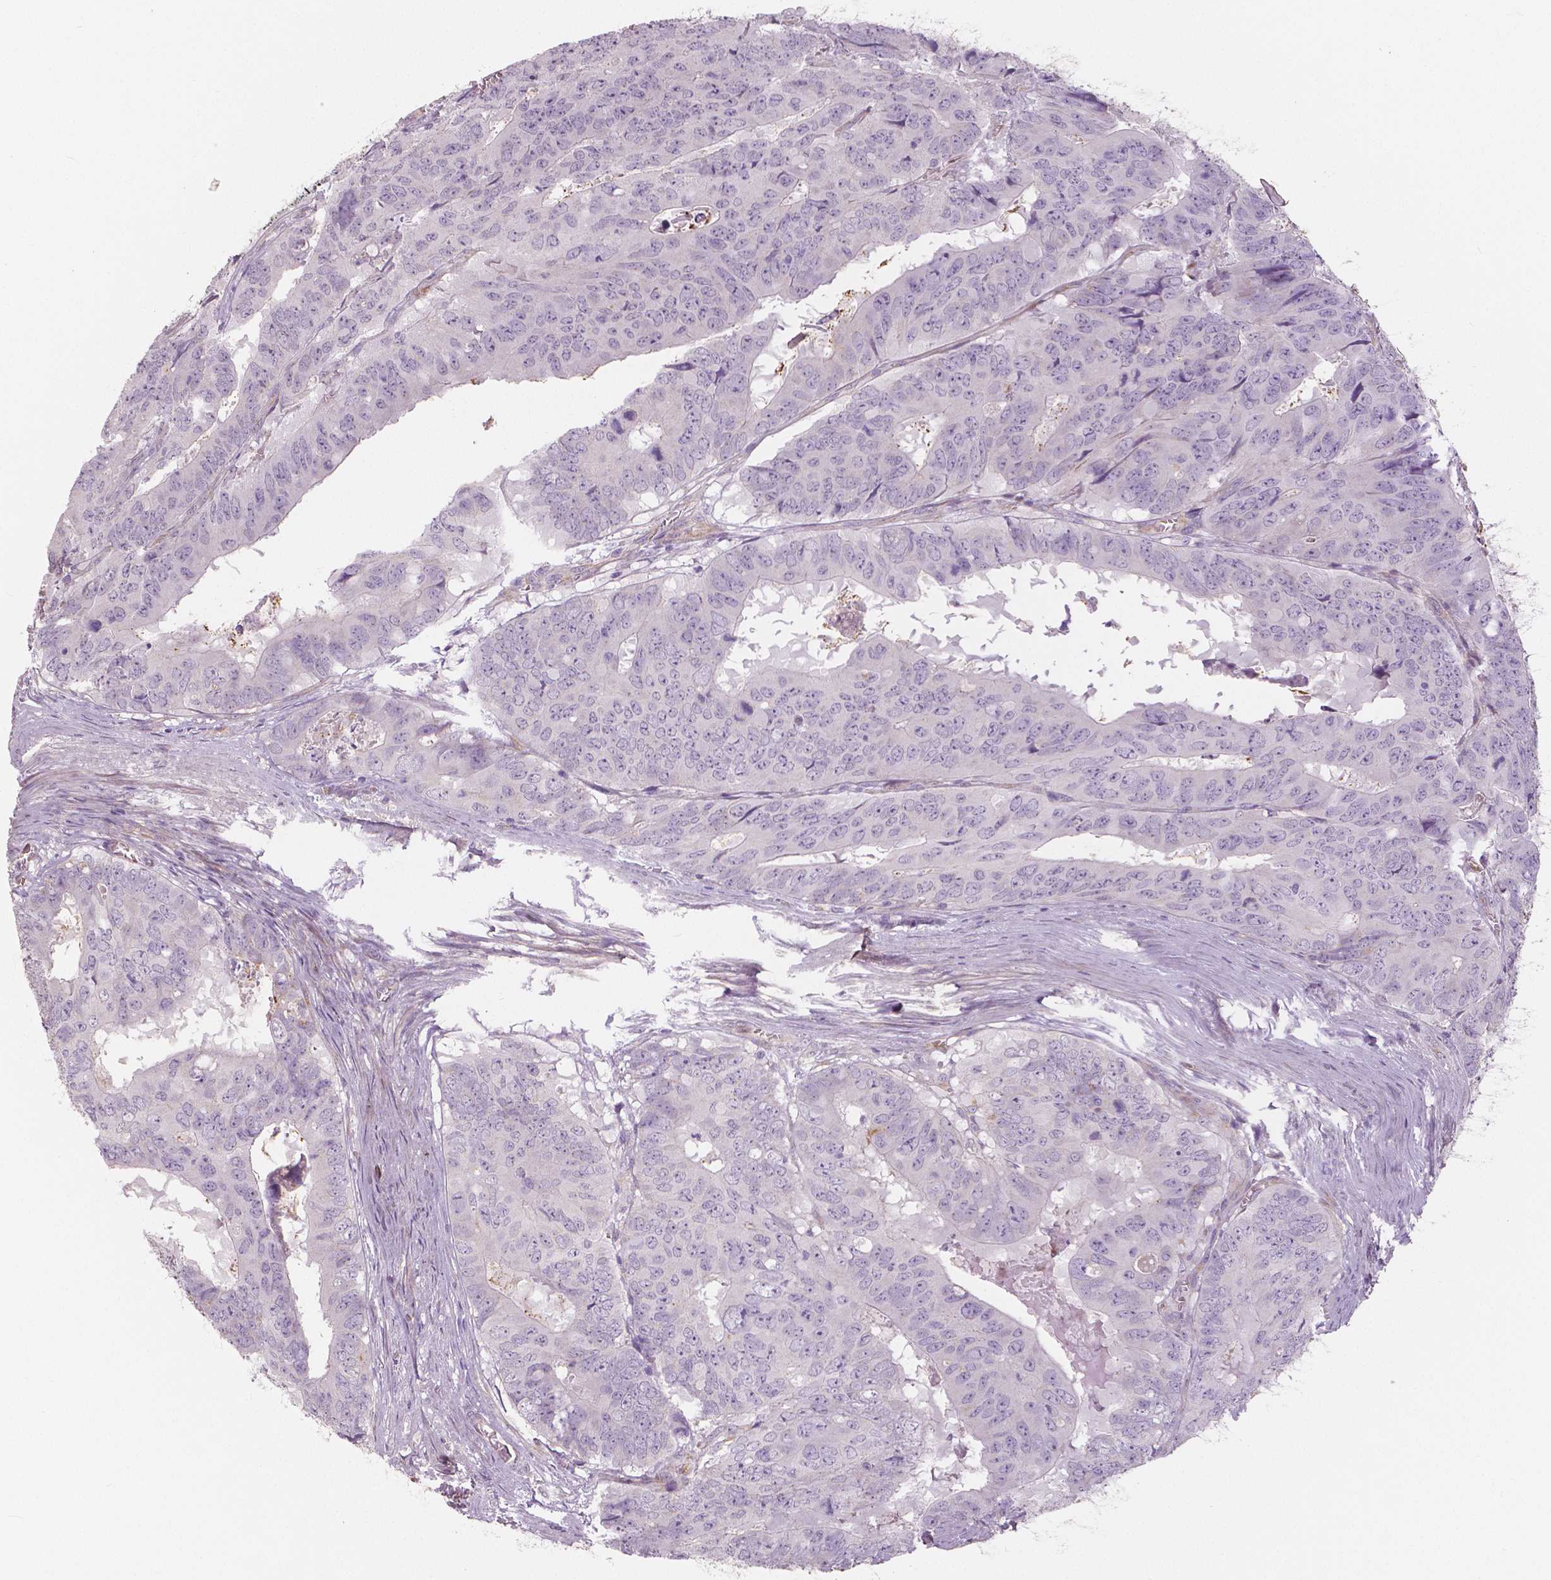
{"staining": {"intensity": "negative", "quantity": "none", "location": "none"}, "tissue": "colorectal cancer", "cell_type": "Tumor cells", "image_type": "cancer", "snomed": [{"axis": "morphology", "description": "Adenocarcinoma, NOS"}, {"axis": "topography", "description": "Colon"}], "caption": "DAB immunohistochemical staining of adenocarcinoma (colorectal) shows no significant expression in tumor cells.", "gene": "FLT1", "patient": {"sex": "male", "age": 79}}